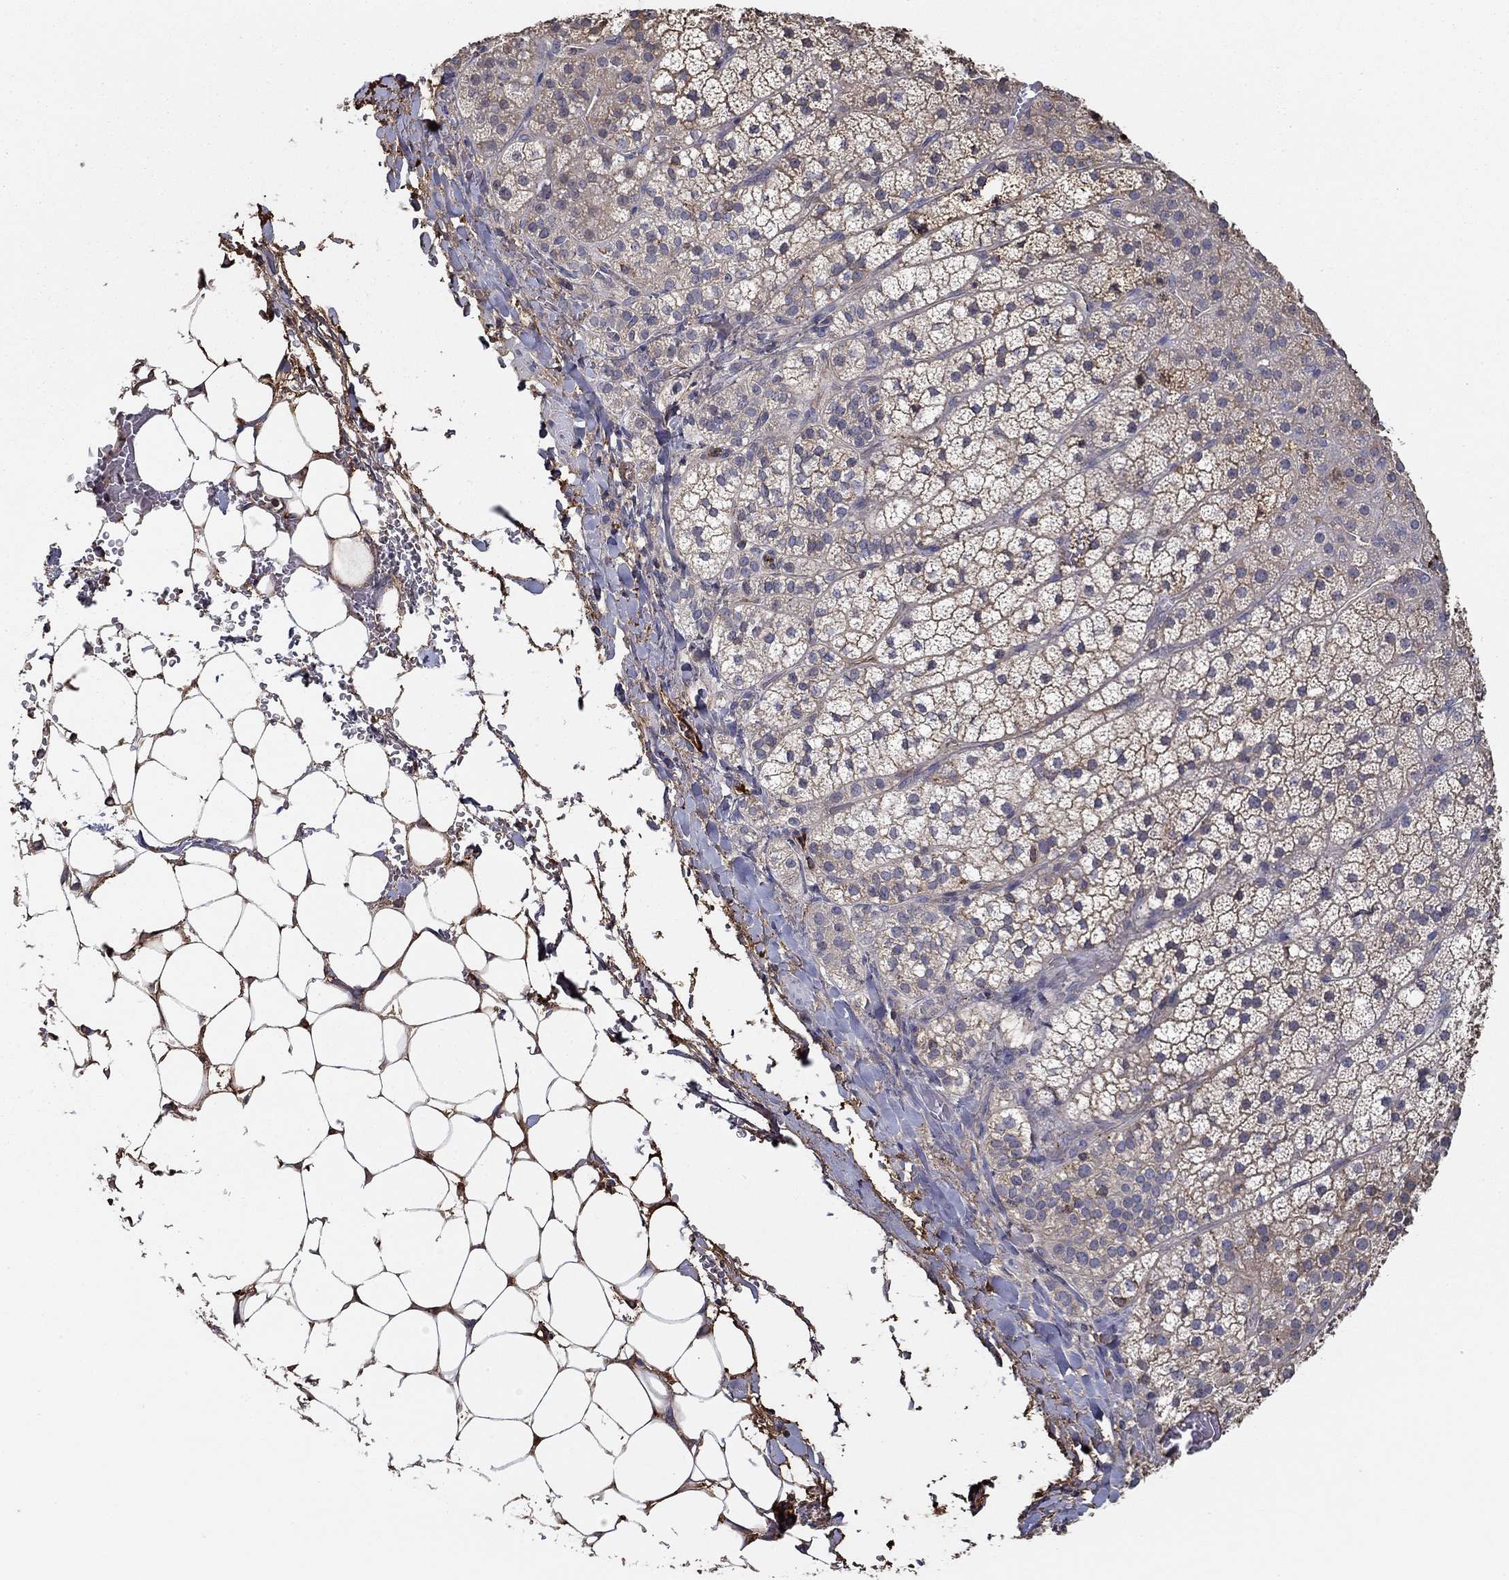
{"staining": {"intensity": "weak", "quantity": "25%-75%", "location": "cytoplasmic/membranous"}, "tissue": "adrenal gland", "cell_type": "Glandular cells", "image_type": "normal", "snomed": [{"axis": "morphology", "description": "Normal tissue, NOS"}, {"axis": "topography", "description": "Adrenal gland"}], "caption": "The photomicrograph exhibits immunohistochemical staining of benign adrenal gland. There is weak cytoplasmic/membranous staining is identified in about 25%-75% of glandular cells.", "gene": "IL10", "patient": {"sex": "male", "age": 53}}